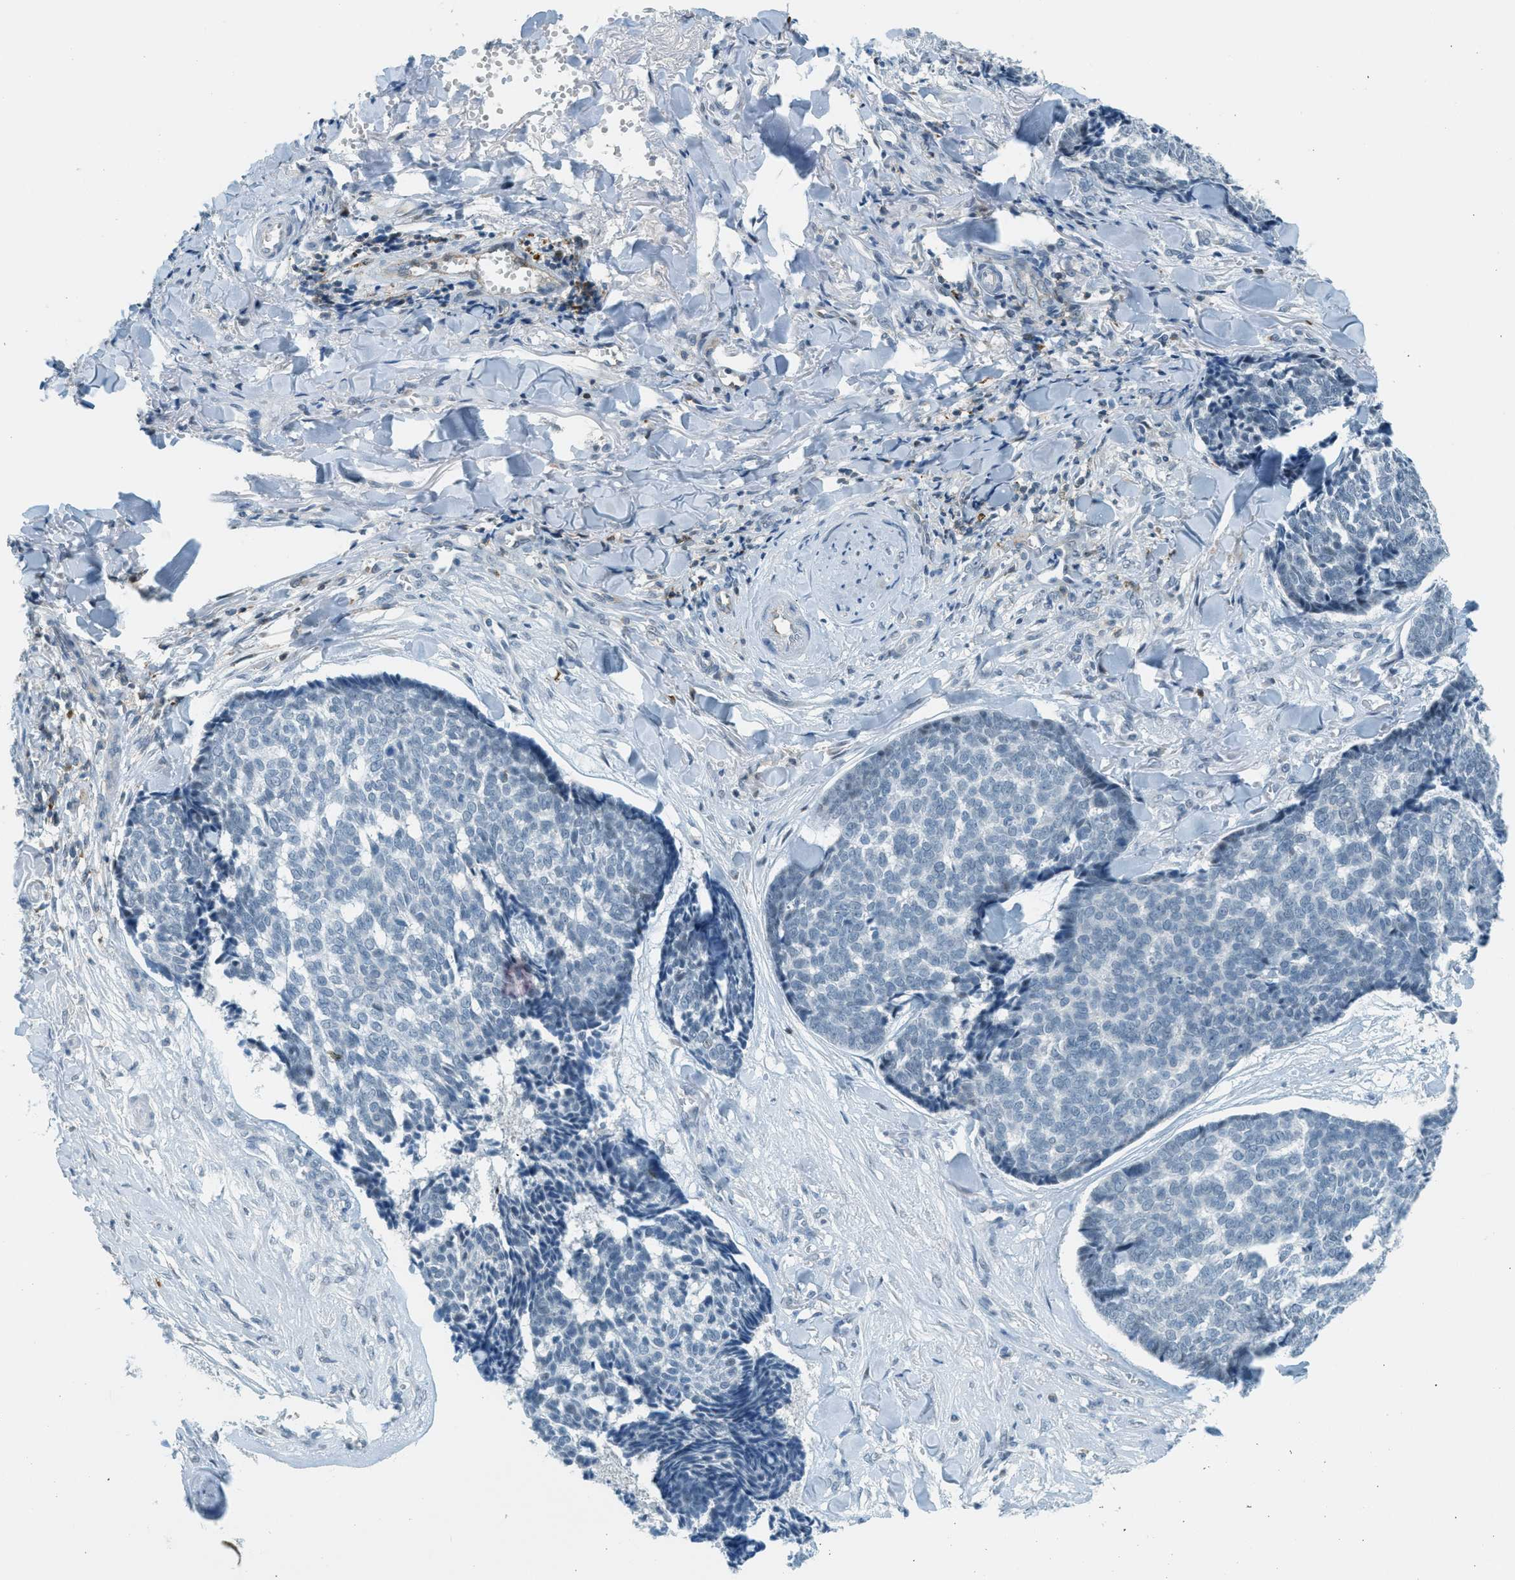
{"staining": {"intensity": "negative", "quantity": "none", "location": "none"}, "tissue": "skin cancer", "cell_type": "Tumor cells", "image_type": "cancer", "snomed": [{"axis": "morphology", "description": "Basal cell carcinoma"}, {"axis": "topography", "description": "Skin"}], "caption": "Immunohistochemical staining of human skin cancer (basal cell carcinoma) demonstrates no significant positivity in tumor cells.", "gene": "FYN", "patient": {"sex": "male", "age": 84}}